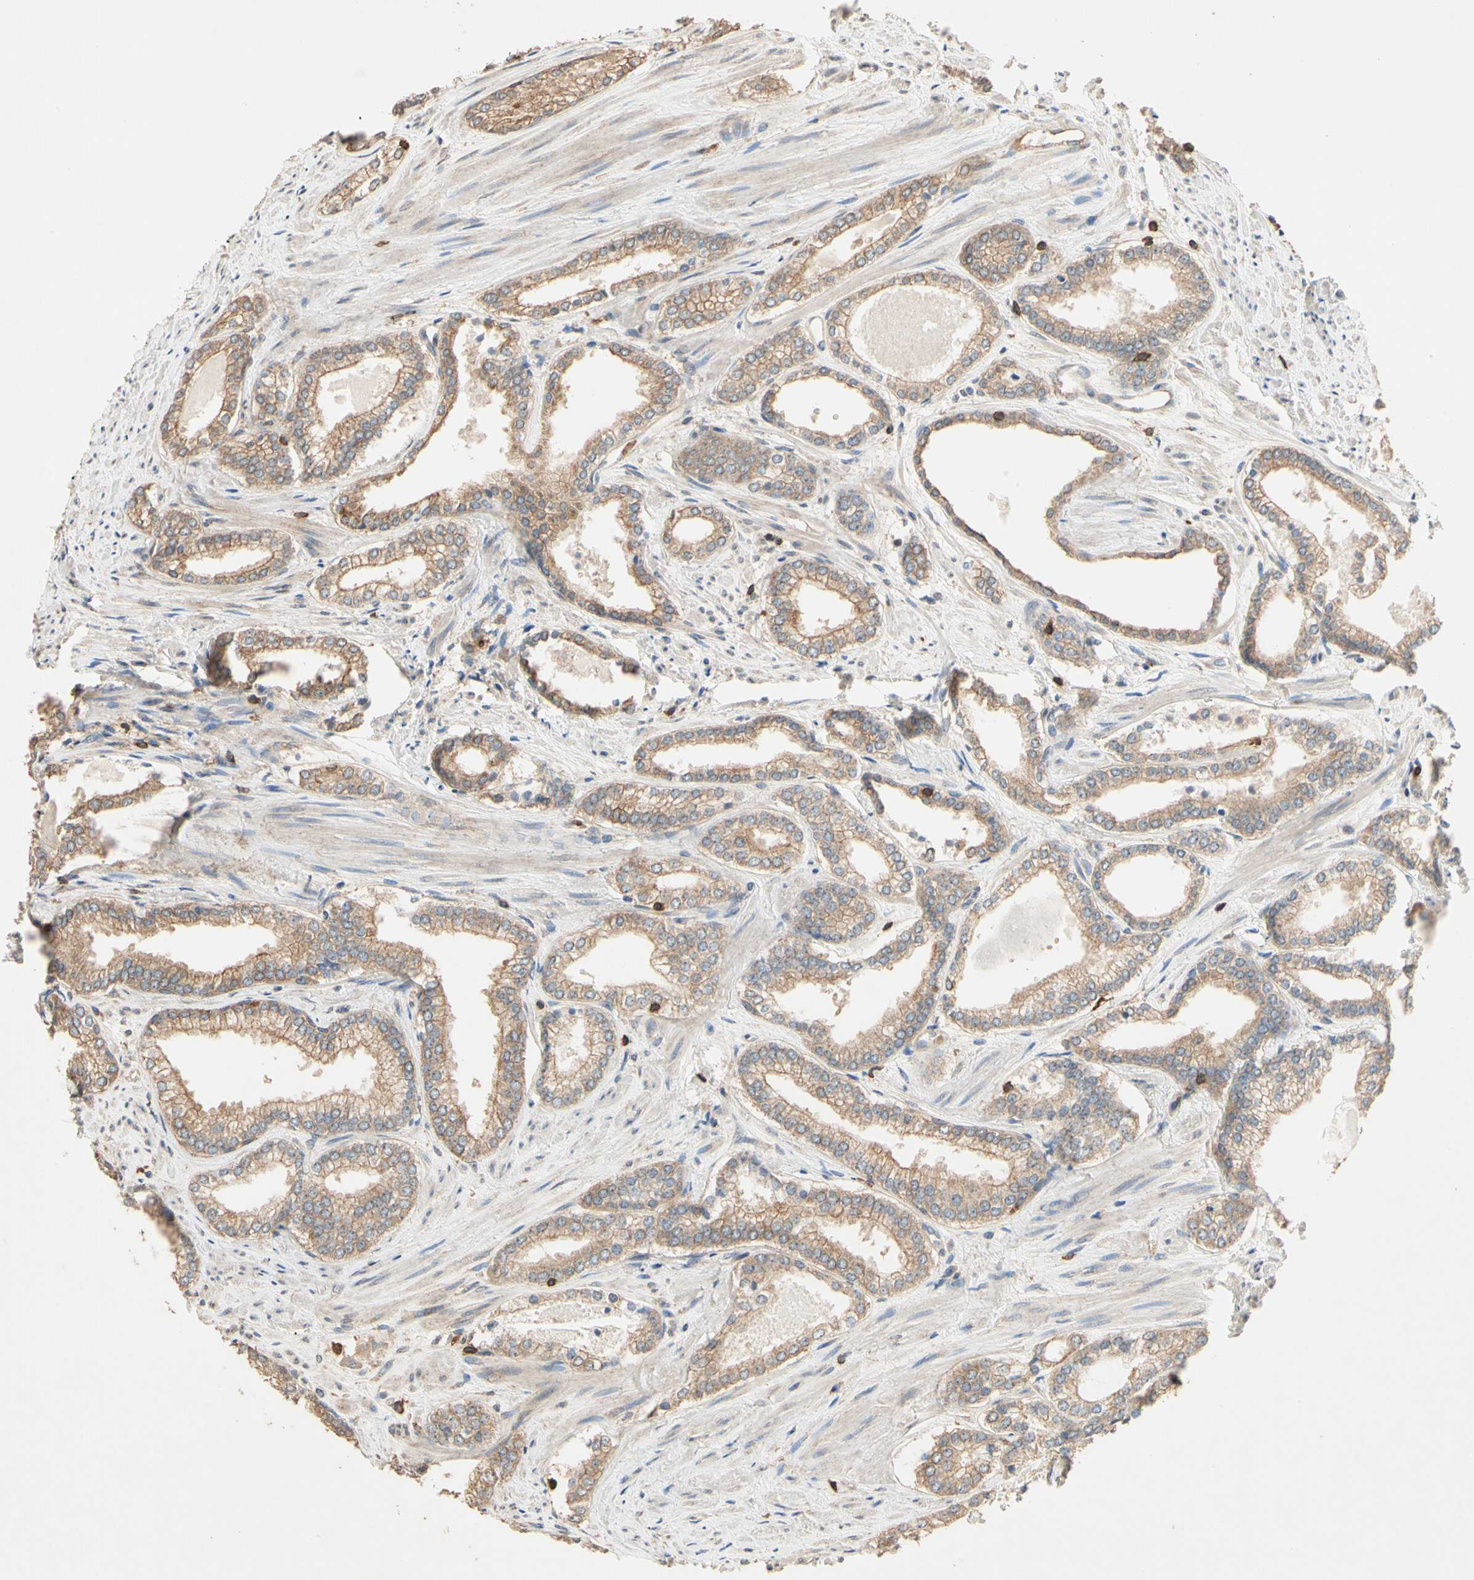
{"staining": {"intensity": "weak", "quantity": ">75%", "location": "cytoplasmic/membranous"}, "tissue": "prostate cancer", "cell_type": "Tumor cells", "image_type": "cancer", "snomed": [{"axis": "morphology", "description": "Adenocarcinoma, Low grade"}, {"axis": "topography", "description": "Prostate"}], "caption": "Brown immunohistochemical staining in human prostate low-grade adenocarcinoma shows weak cytoplasmic/membranous staining in approximately >75% of tumor cells.", "gene": "MAP3K10", "patient": {"sex": "male", "age": 60}}